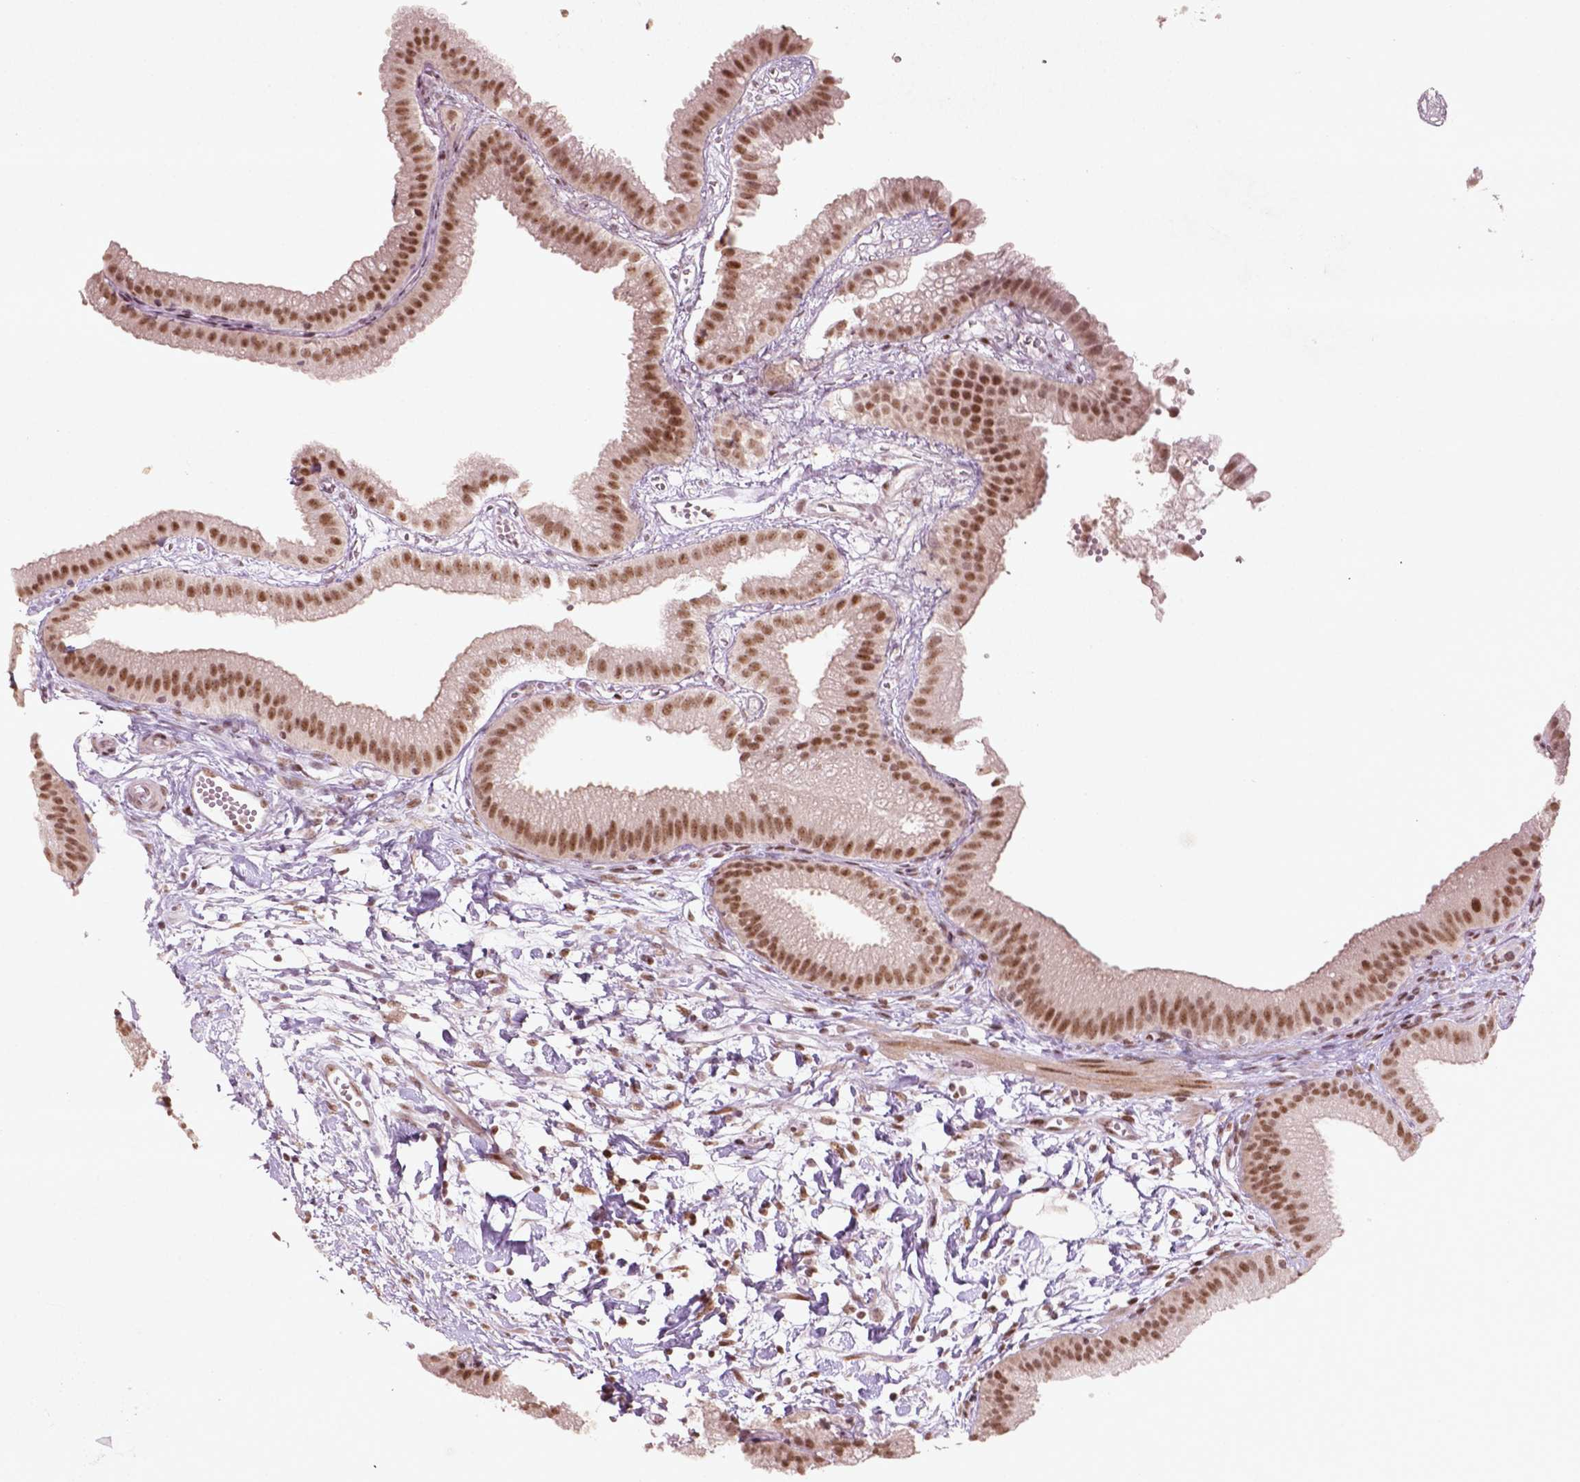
{"staining": {"intensity": "moderate", "quantity": ">75%", "location": "nuclear"}, "tissue": "gallbladder", "cell_type": "Glandular cells", "image_type": "normal", "snomed": [{"axis": "morphology", "description": "Normal tissue, NOS"}, {"axis": "topography", "description": "Gallbladder"}], "caption": "High-magnification brightfield microscopy of normal gallbladder stained with DAB (brown) and counterstained with hematoxylin (blue). glandular cells exhibit moderate nuclear staining is appreciated in about>75% of cells.", "gene": "HMG20B", "patient": {"sex": "female", "age": 63}}